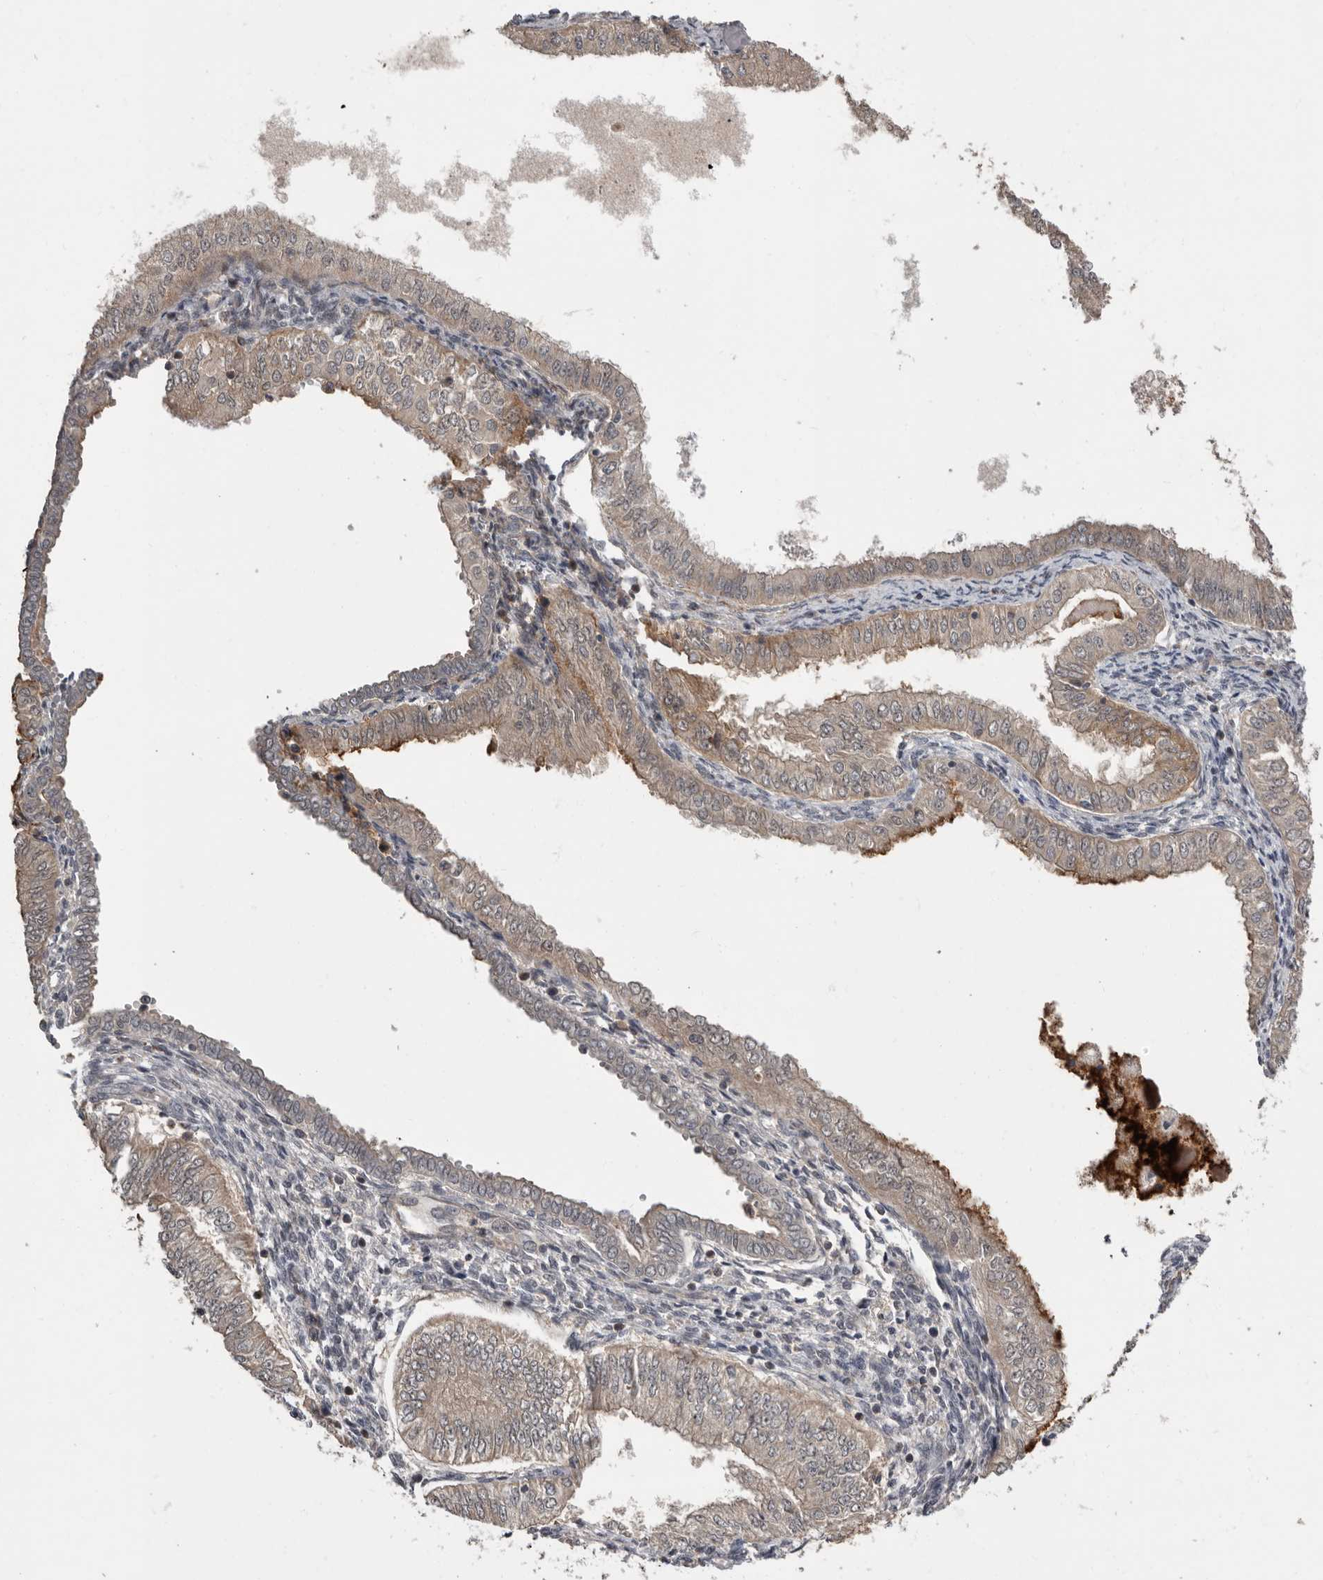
{"staining": {"intensity": "weak", "quantity": ">75%", "location": "cytoplasmic/membranous"}, "tissue": "endometrial cancer", "cell_type": "Tumor cells", "image_type": "cancer", "snomed": [{"axis": "morphology", "description": "Normal tissue, NOS"}, {"axis": "morphology", "description": "Adenocarcinoma, NOS"}, {"axis": "topography", "description": "Endometrium"}], "caption": "Weak cytoplasmic/membranous positivity is identified in approximately >75% of tumor cells in endometrial cancer (adenocarcinoma). Using DAB (3,3'-diaminobenzidine) (brown) and hematoxylin (blue) stains, captured at high magnification using brightfield microscopy.", "gene": "FGFR4", "patient": {"sex": "female", "age": 53}}